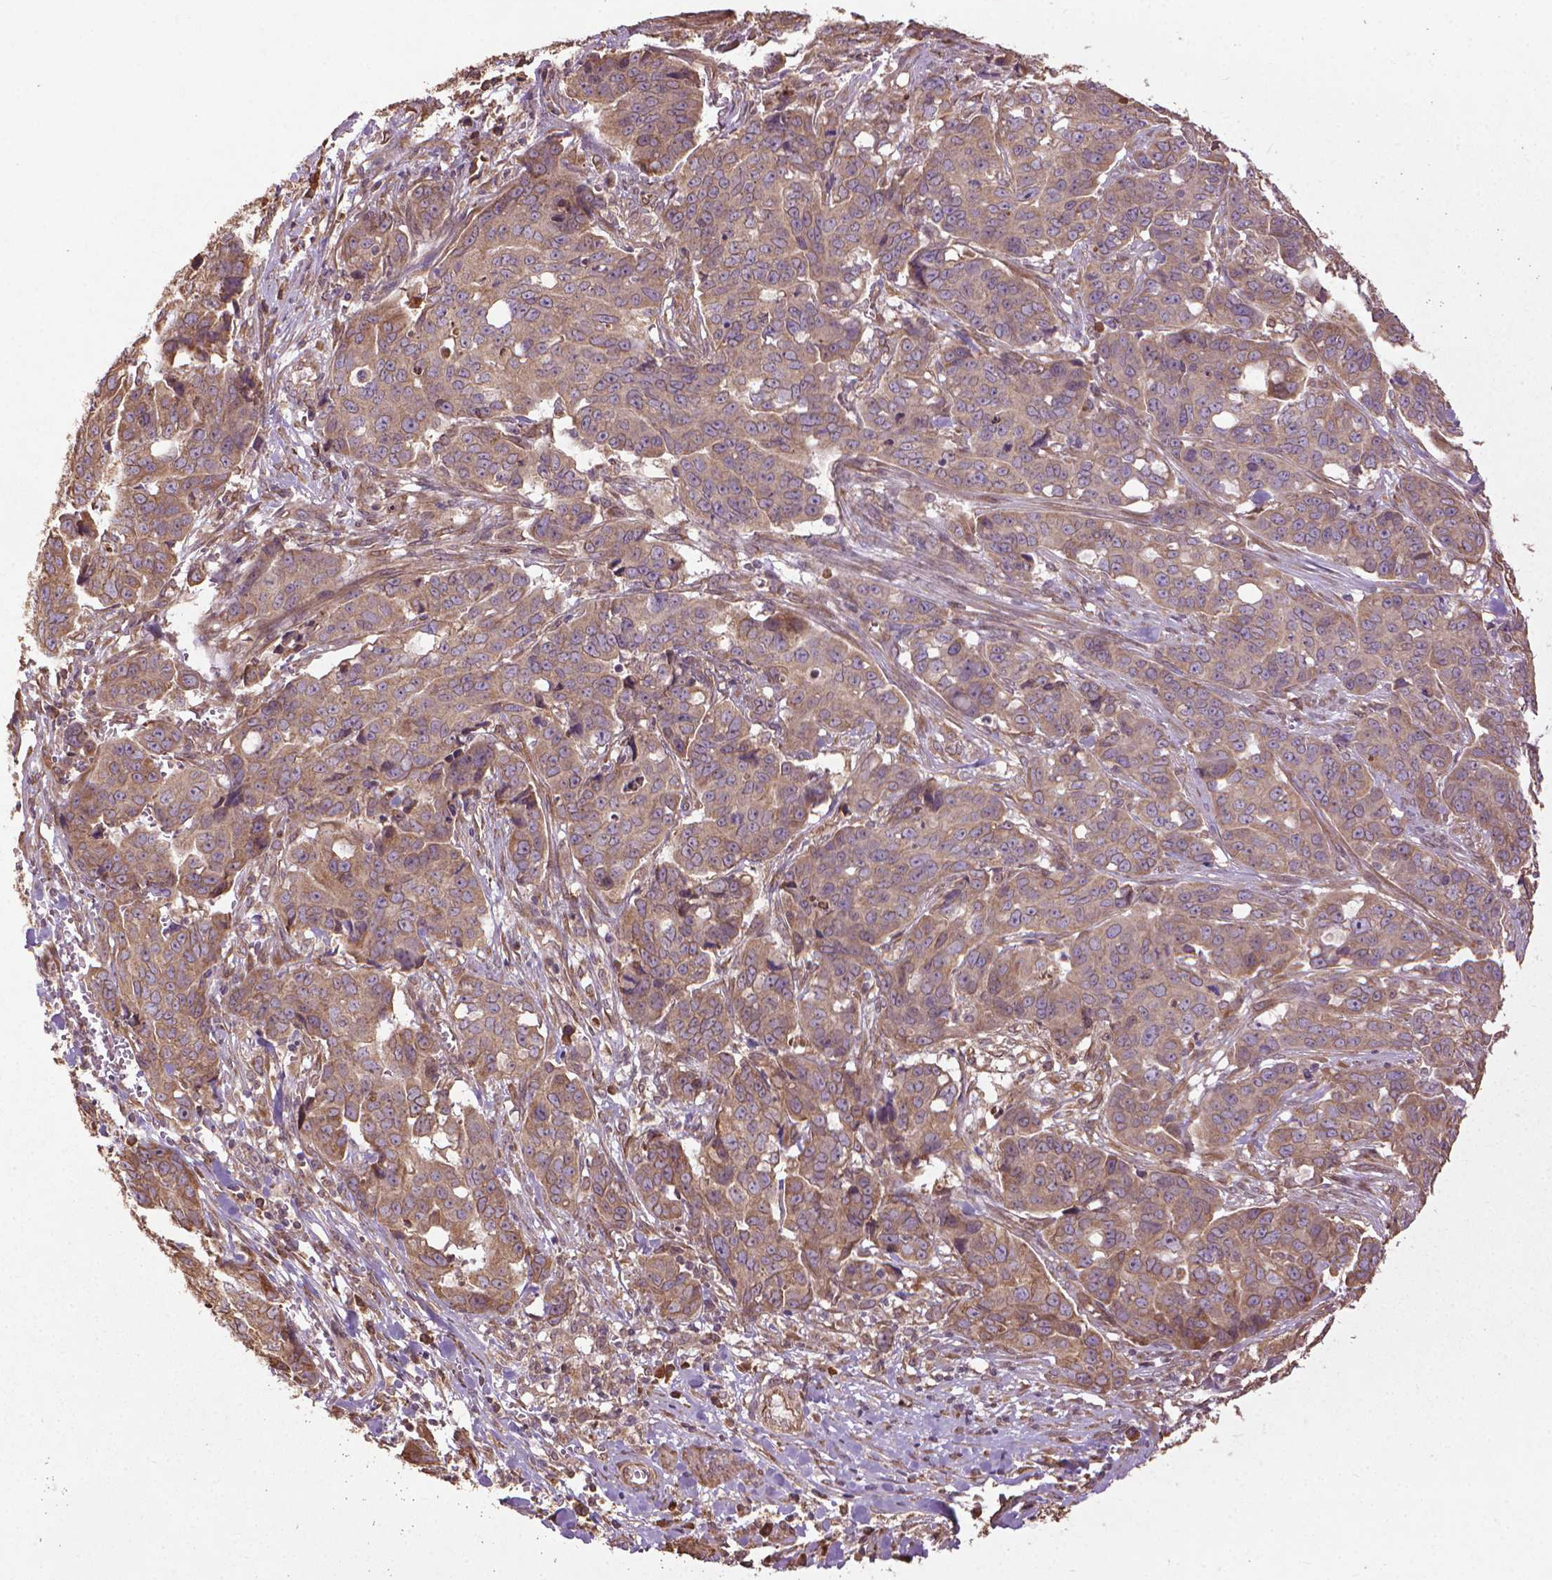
{"staining": {"intensity": "moderate", "quantity": ">75%", "location": "cytoplasmic/membranous"}, "tissue": "ovarian cancer", "cell_type": "Tumor cells", "image_type": "cancer", "snomed": [{"axis": "morphology", "description": "Carcinoma, endometroid"}, {"axis": "topography", "description": "Ovary"}], "caption": "A medium amount of moderate cytoplasmic/membranous expression is identified in approximately >75% of tumor cells in ovarian cancer (endometroid carcinoma) tissue.", "gene": "GAS1", "patient": {"sex": "female", "age": 78}}